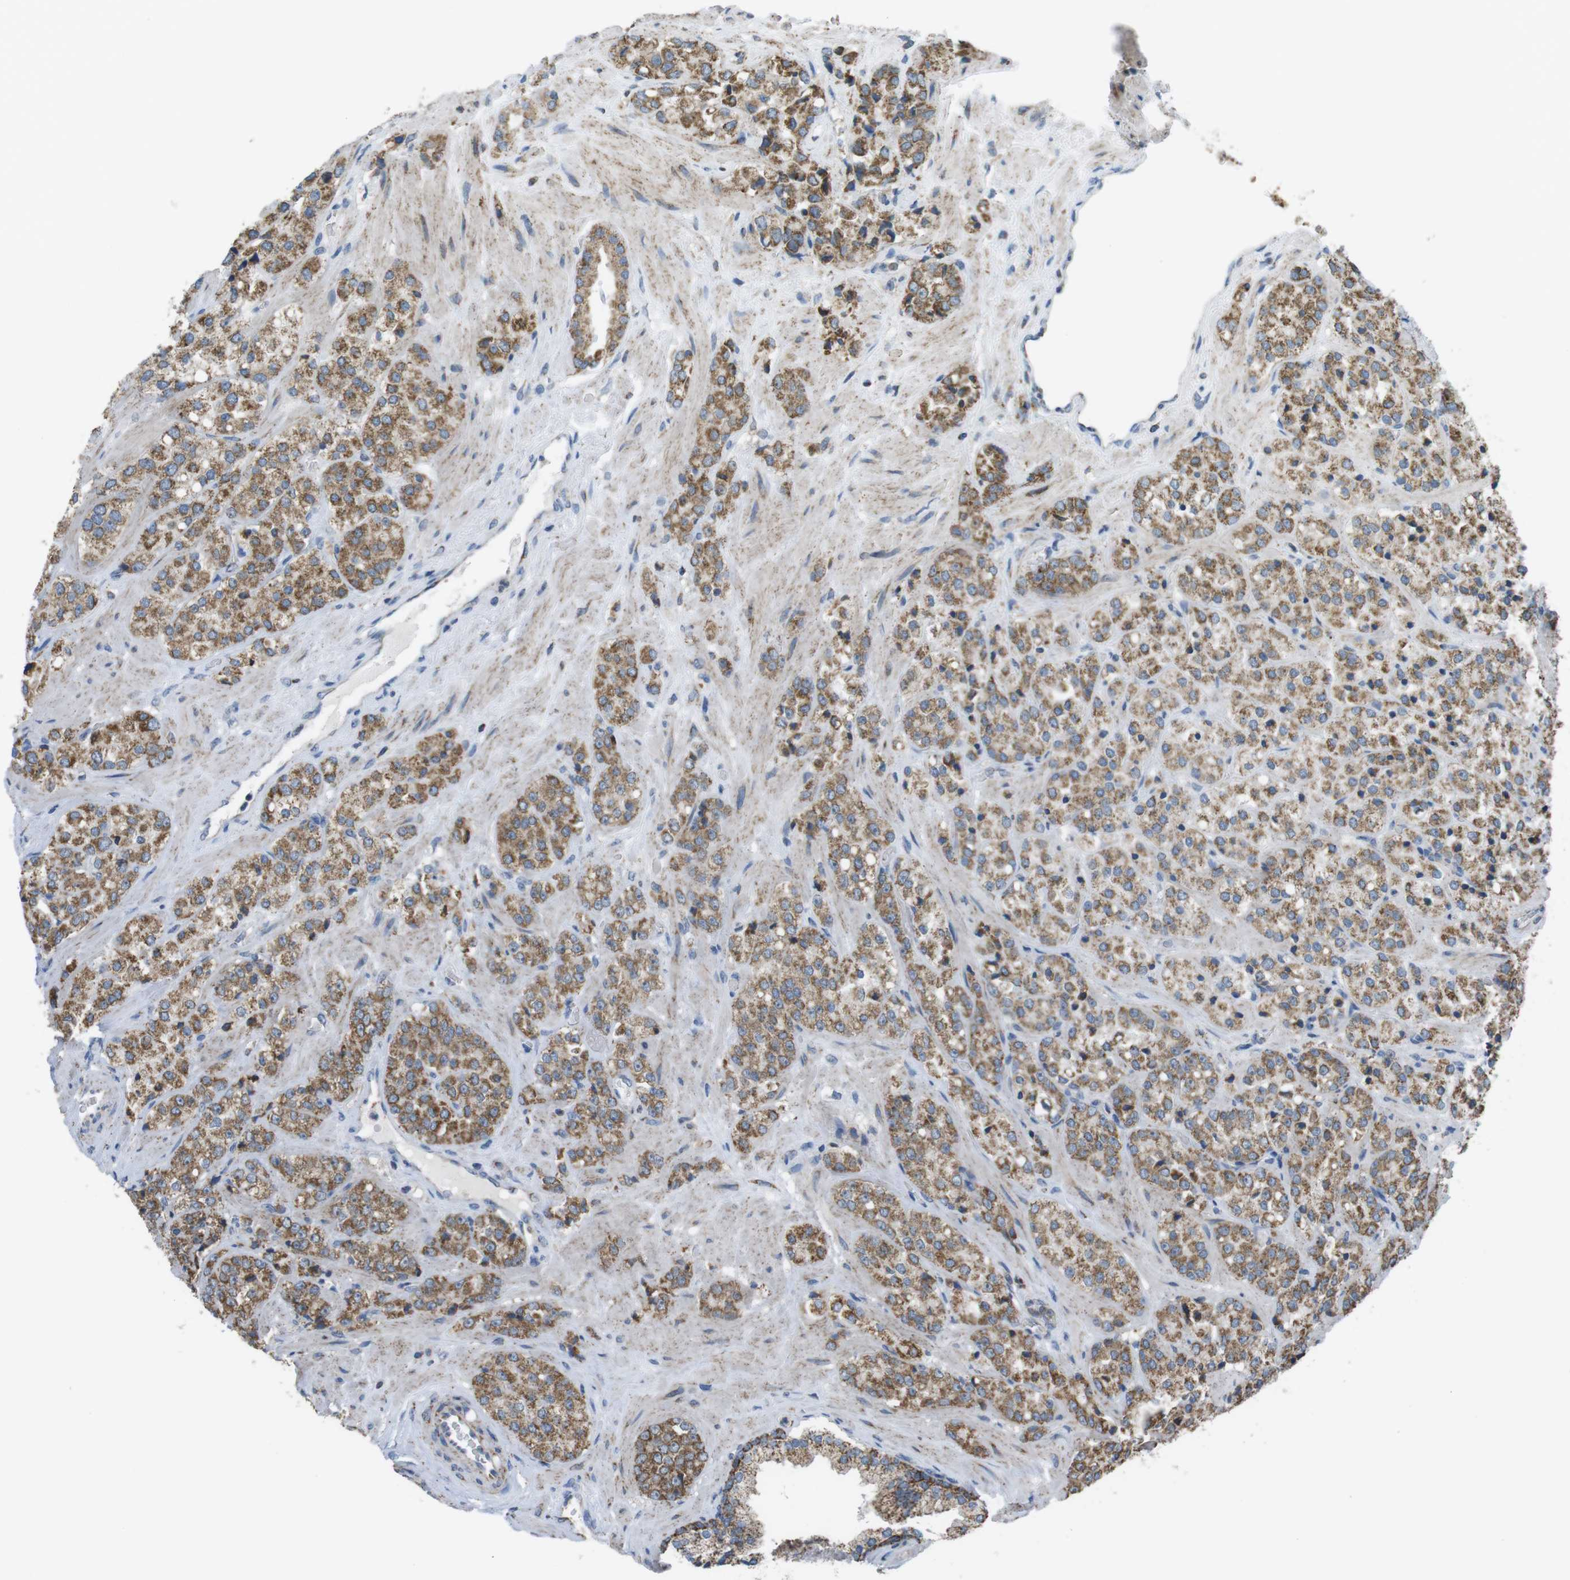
{"staining": {"intensity": "moderate", "quantity": ">75%", "location": "cytoplasmic/membranous"}, "tissue": "prostate cancer", "cell_type": "Tumor cells", "image_type": "cancer", "snomed": [{"axis": "morphology", "description": "Adenocarcinoma, High grade"}, {"axis": "topography", "description": "Prostate"}], "caption": "Protein staining of prostate cancer (adenocarcinoma (high-grade)) tissue shows moderate cytoplasmic/membranous expression in about >75% of tumor cells.", "gene": "GRIK2", "patient": {"sex": "male", "age": 64}}